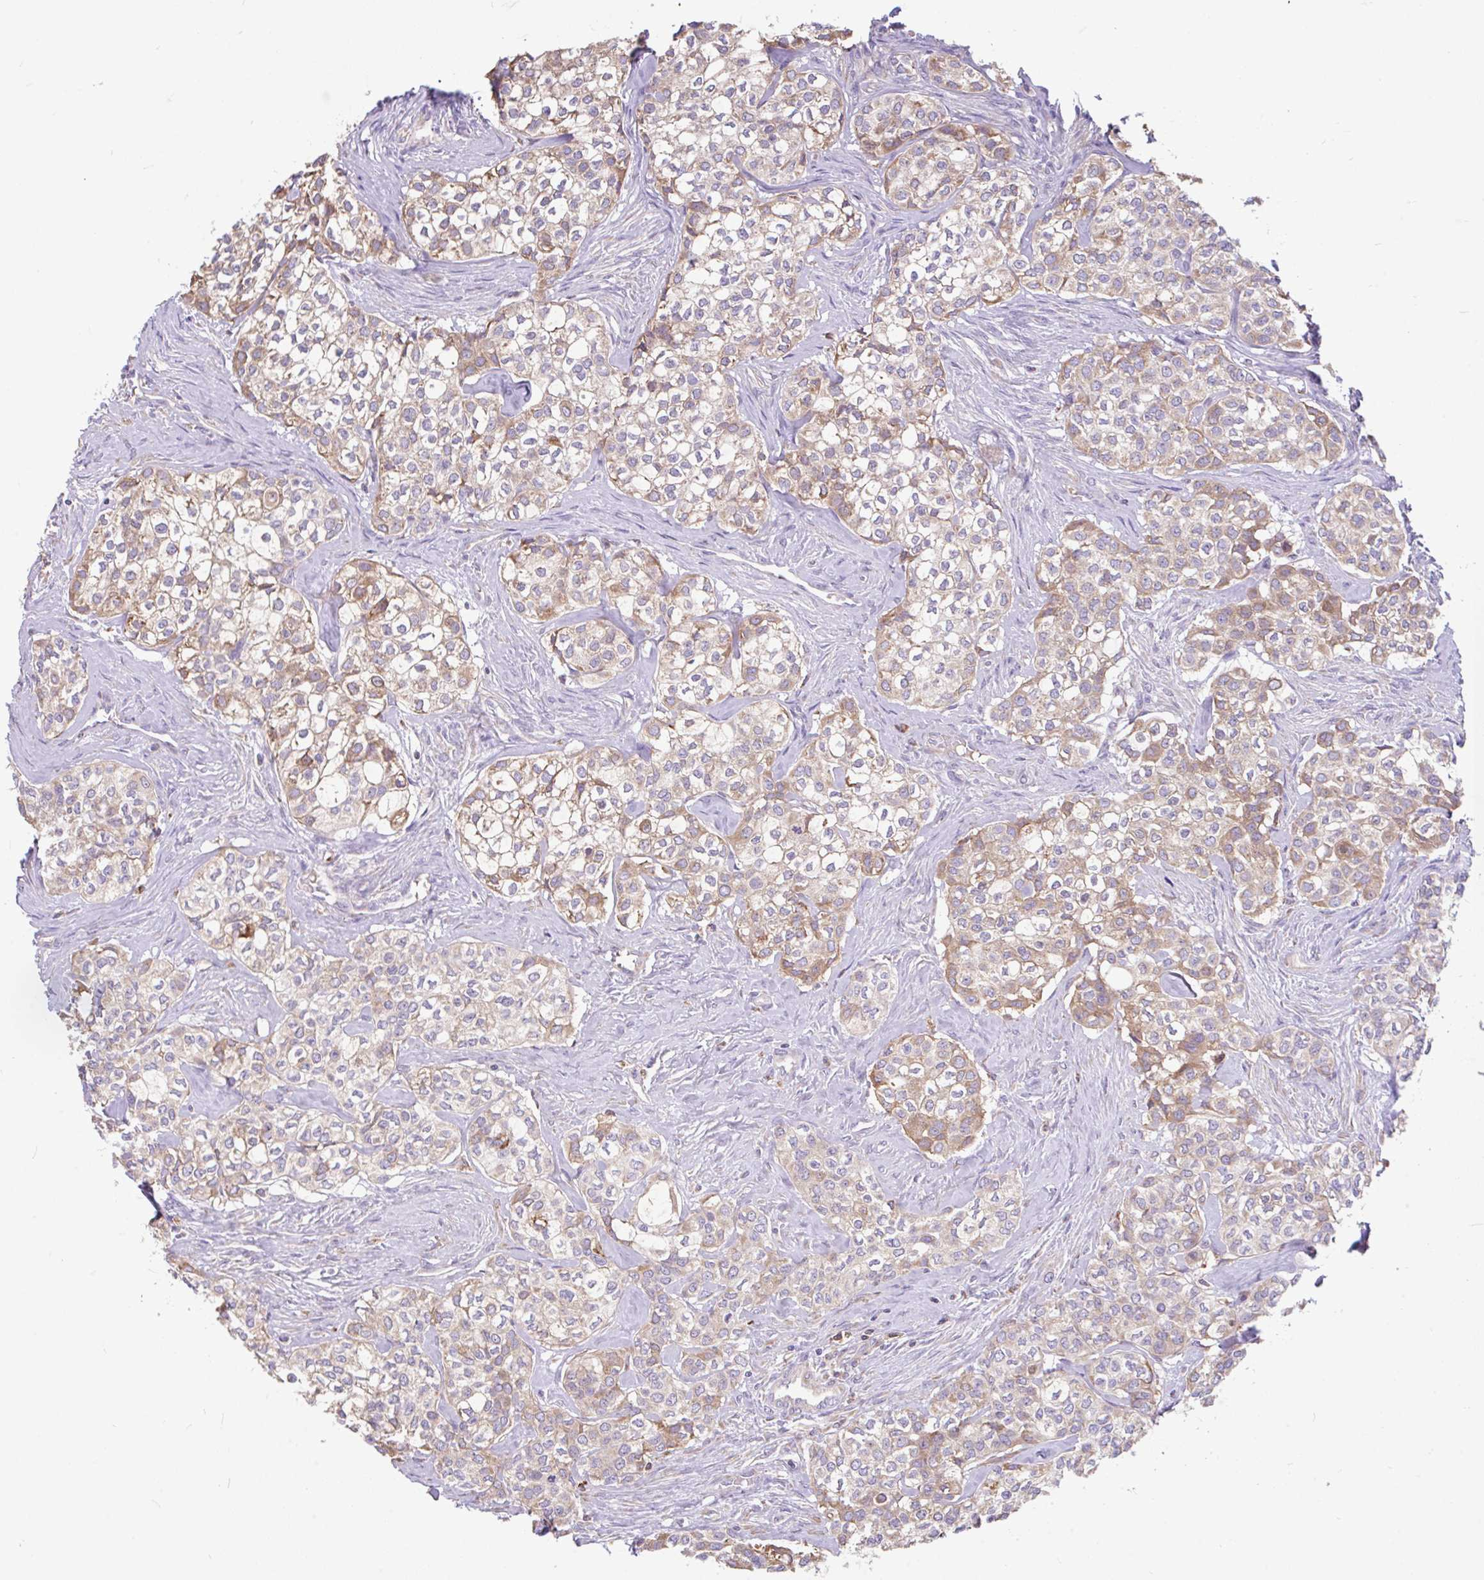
{"staining": {"intensity": "moderate", "quantity": "<25%", "location": "cytoplasmic/membranous"}, "tissue": "head and neck cancer", "cell_type": "Tumor cells", "image_type": "cancer", "snomed": [{"axis": "morphology", "description": "Adenocarcinoma, NOS"}, {"axis": "topography", "description": "Head-Neck"}], "caption": "Head and neck cancer (adenocarcinoma) tissue exhibits moderate cytoplasmic/membranous staining in about <25% of tumor cells", "gene": "RALBP1", "patient": {"sex": "male", "age": 81}}